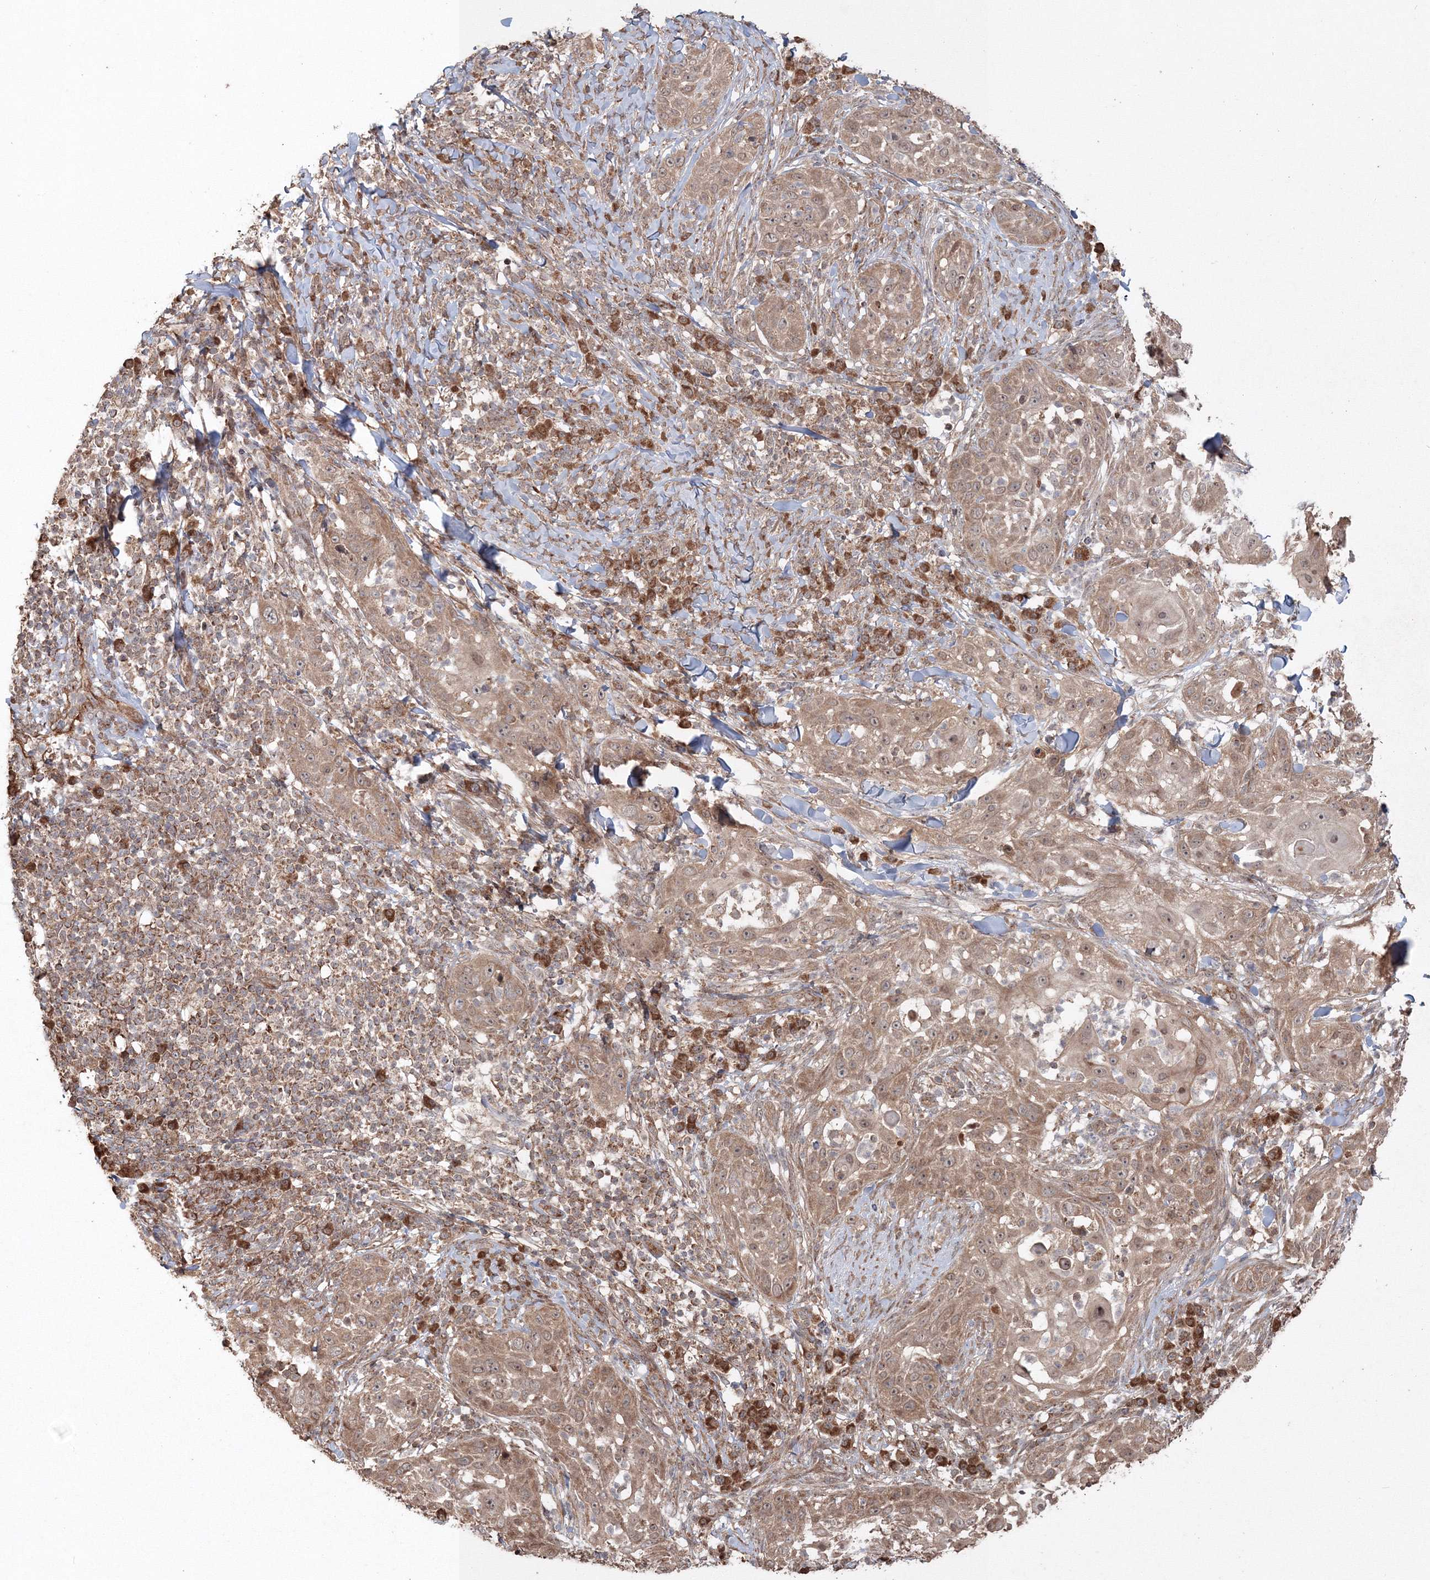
{"staining": {"intensity": "moderate", "quantity": ">75%", "location": "cytoplasmic/membranous"}, "tissue": "skin cancer", "cell_type": "Tumor cells", "image_type": "cancer", "snomed": [{"axis": "morphology", "description": "Squamous cell carcinoma, NOS"}, {"axis": "topography", "description": "Skin"}], "caption": "Protein staining by immunohistochemistry exhibits moderate cytoplasmic/membranous positivity in about >75% of tumor cells in skin cancer. (Brightfield microscopy of DAB IHC at high magnification).", "gene": "ANAPC16", "patient": {"sex": "female", "age": 44}}